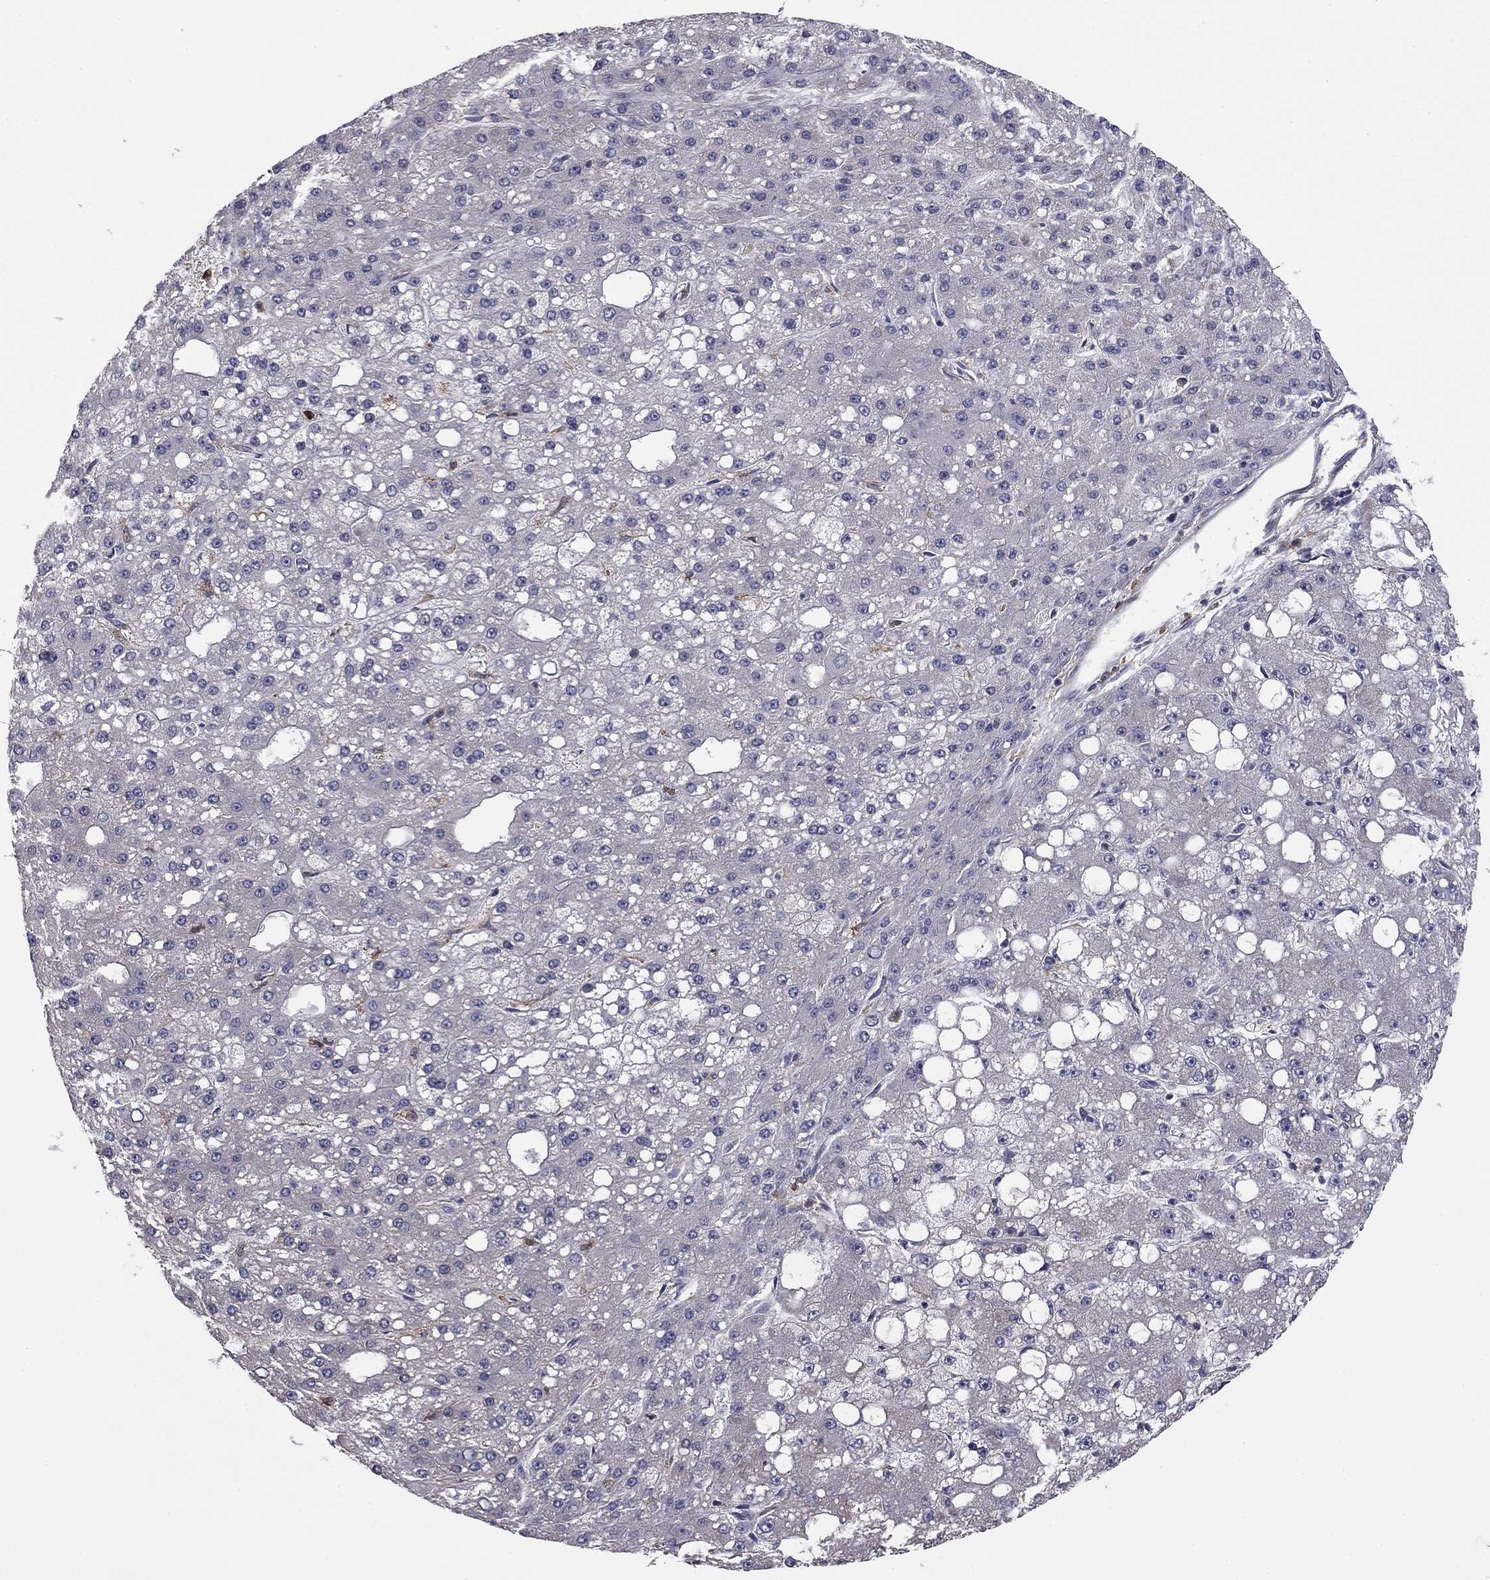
{"staining": {"intensity": "negative", "quantity": "none", "location": "none"}, "tissue": "liver cancer", "cell_type": "Tumor cells", "image_type": "cancer", "snomed": [{"axis": "morphology", "description": "Carcinoma, Hepatocellular, NOS"}, {"axis": "topography", "description": "Liver"}], "caption": "Tumor cells show no significant staining in liver cancer (hepatocellular carcinoma). Nuclei are stained in blue.", "gene": "PLCB2", "patient": {"sex": "male", "age": 67}}